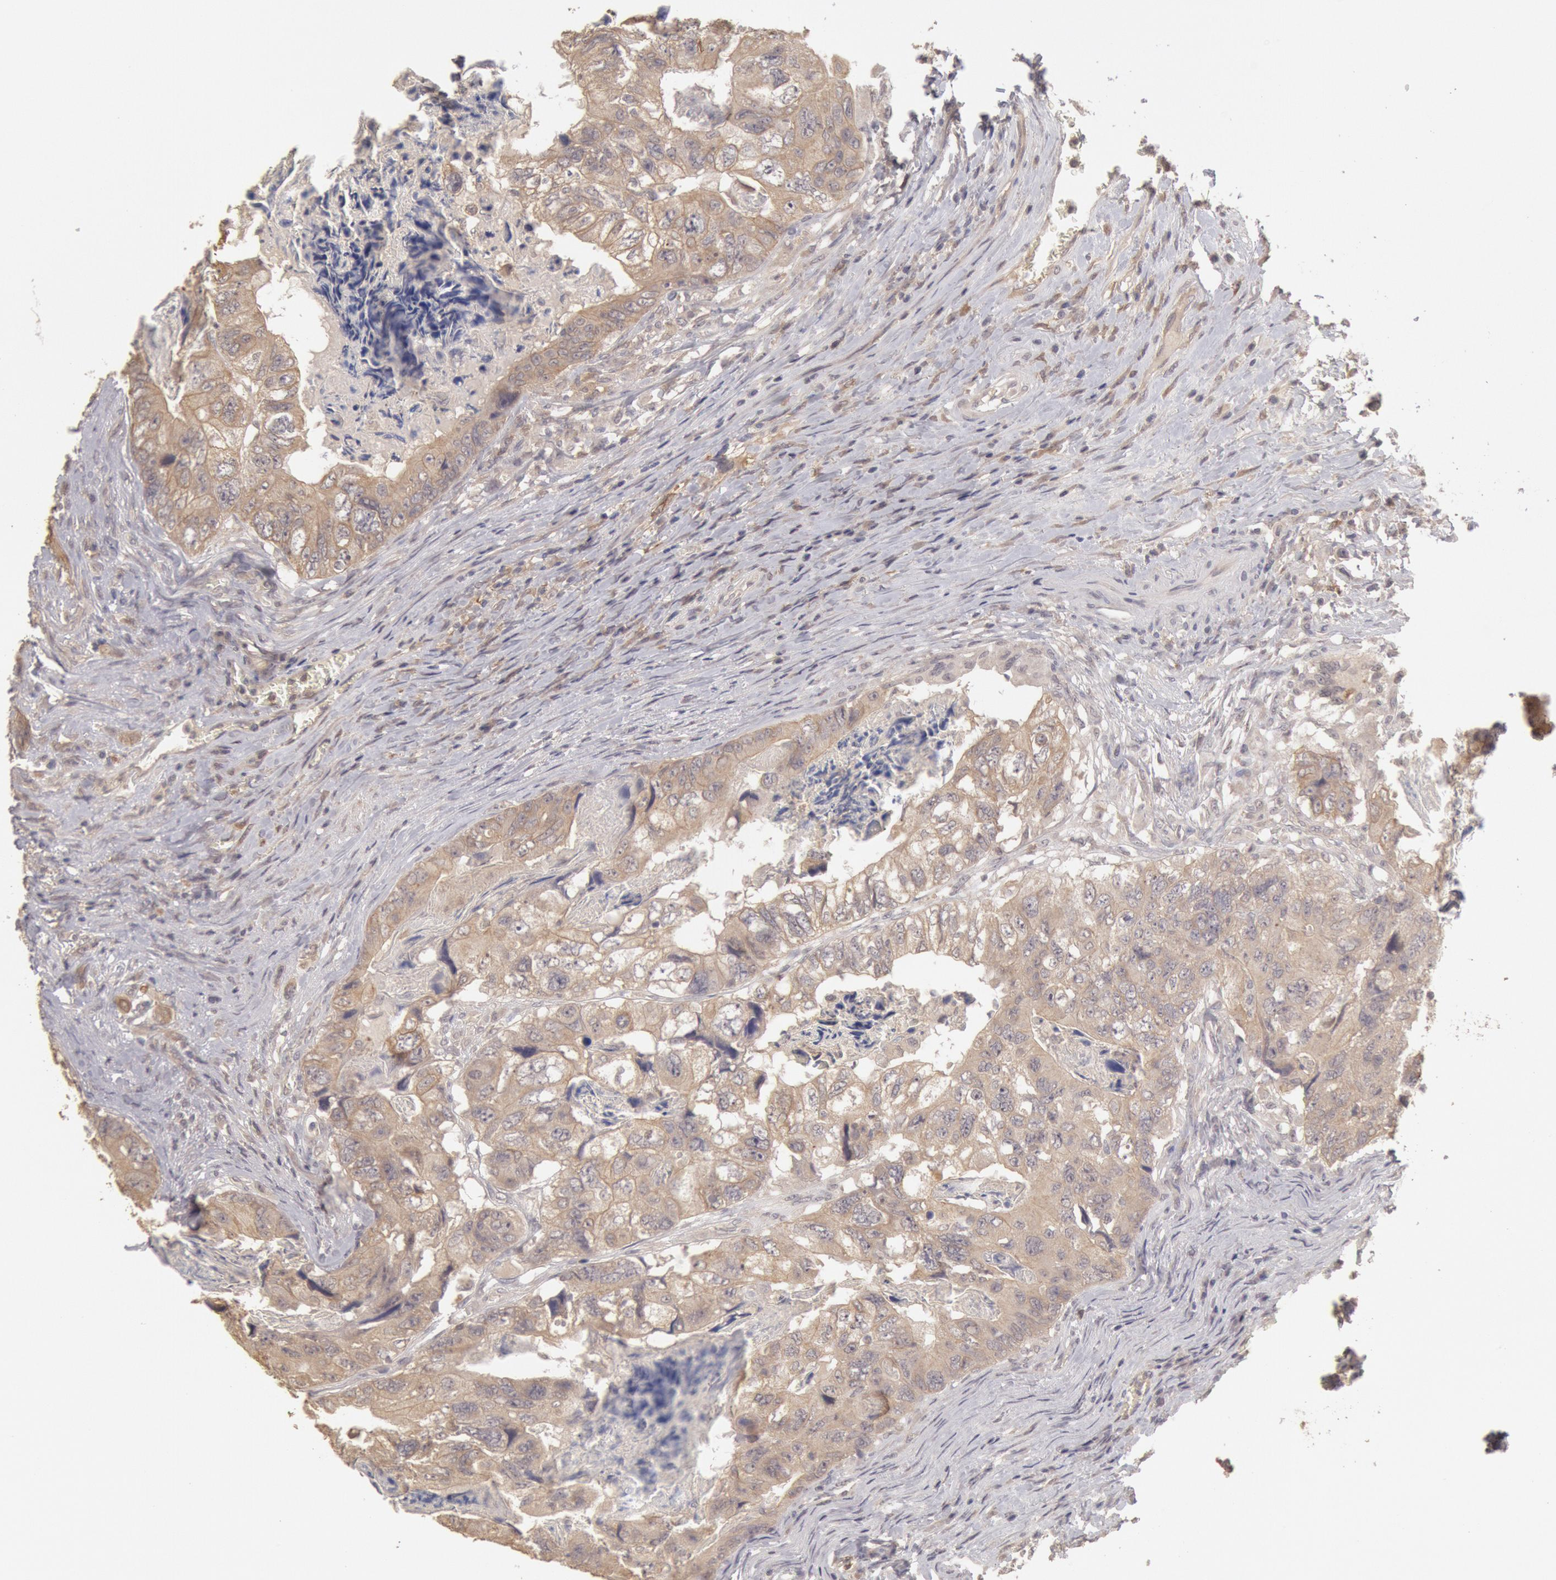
{"staining": {"intensity": "weak", "quantity": ">75%", "location": "cytoplasmic/membranous"}, "tissue": "colorectal cancer", "cell_type": "Tumor cells", "image_type": "cancer", "snomed": [{"axis": "morphology", "description": "Adenocarcinoma, NOS"}, {"axis": "topography", "description": "Rectum"}], "caption": "Tumor cells display weak cytoplasmic/membranous positivity in approximately >75% of cells in colorectal cancer (adenocarcinoma).", "gene": "ZFP36L1", "patient": {"sex": "female", "age": 82}}